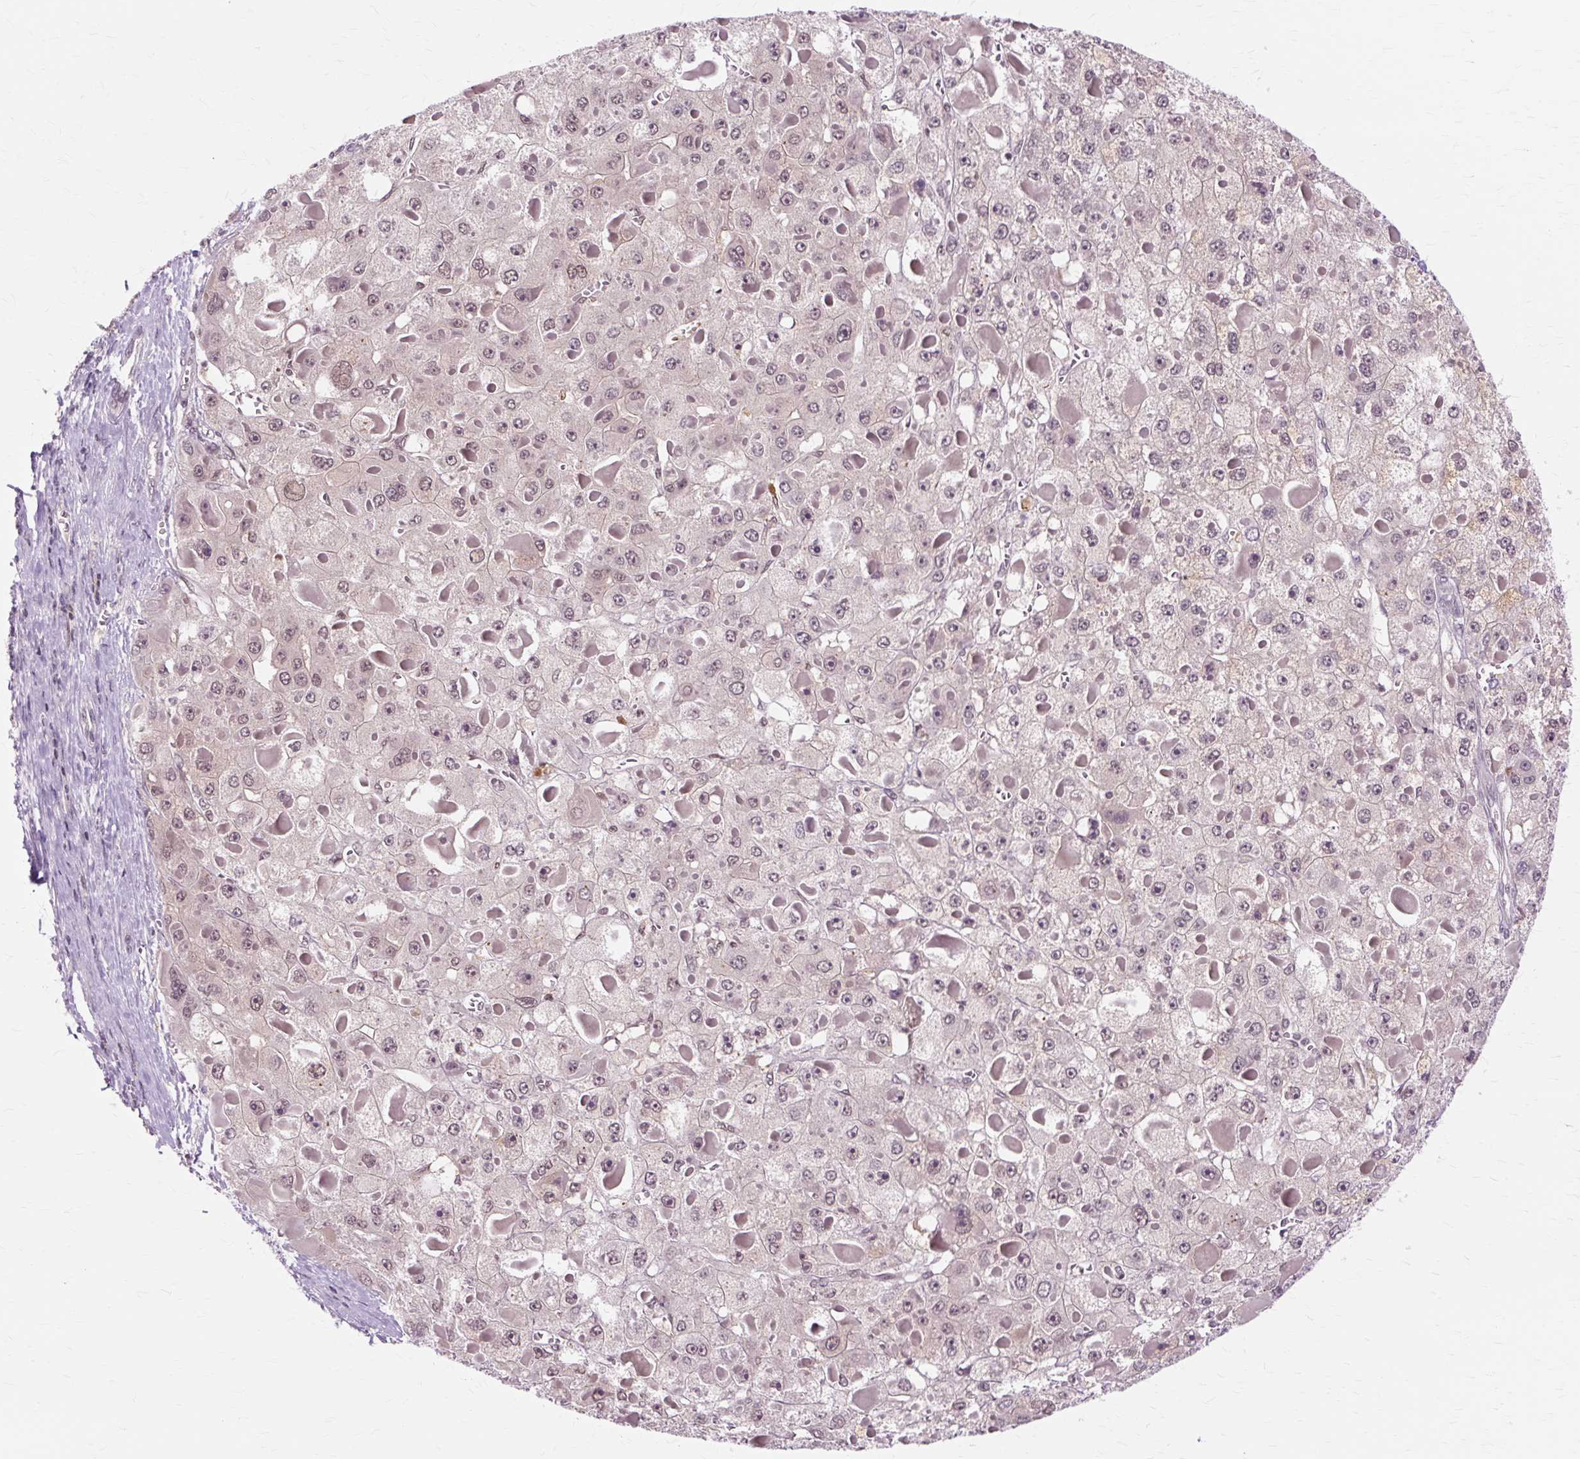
{"staining": {"intensity": "weak", "quantity": "25%-75%", "location": "nuclear"}, "tissue": "liver cancer", "cell_type": "Tumor cells", "image_type": "cancer", "snomed": [{"axis": "morphology", "description": "Carcinoma, Hepatocellular, NOS"}, {"axis": "topography", "description": "Liver"}], "caption": "Brown immunohistochemical staining in liver hepatocellular carcinoma exhibits weak nuclear positivity in approximately 25%-75% of tumor cells.", "gene": "ZNF35", "patient": {"sex": "female", "age": 73}}